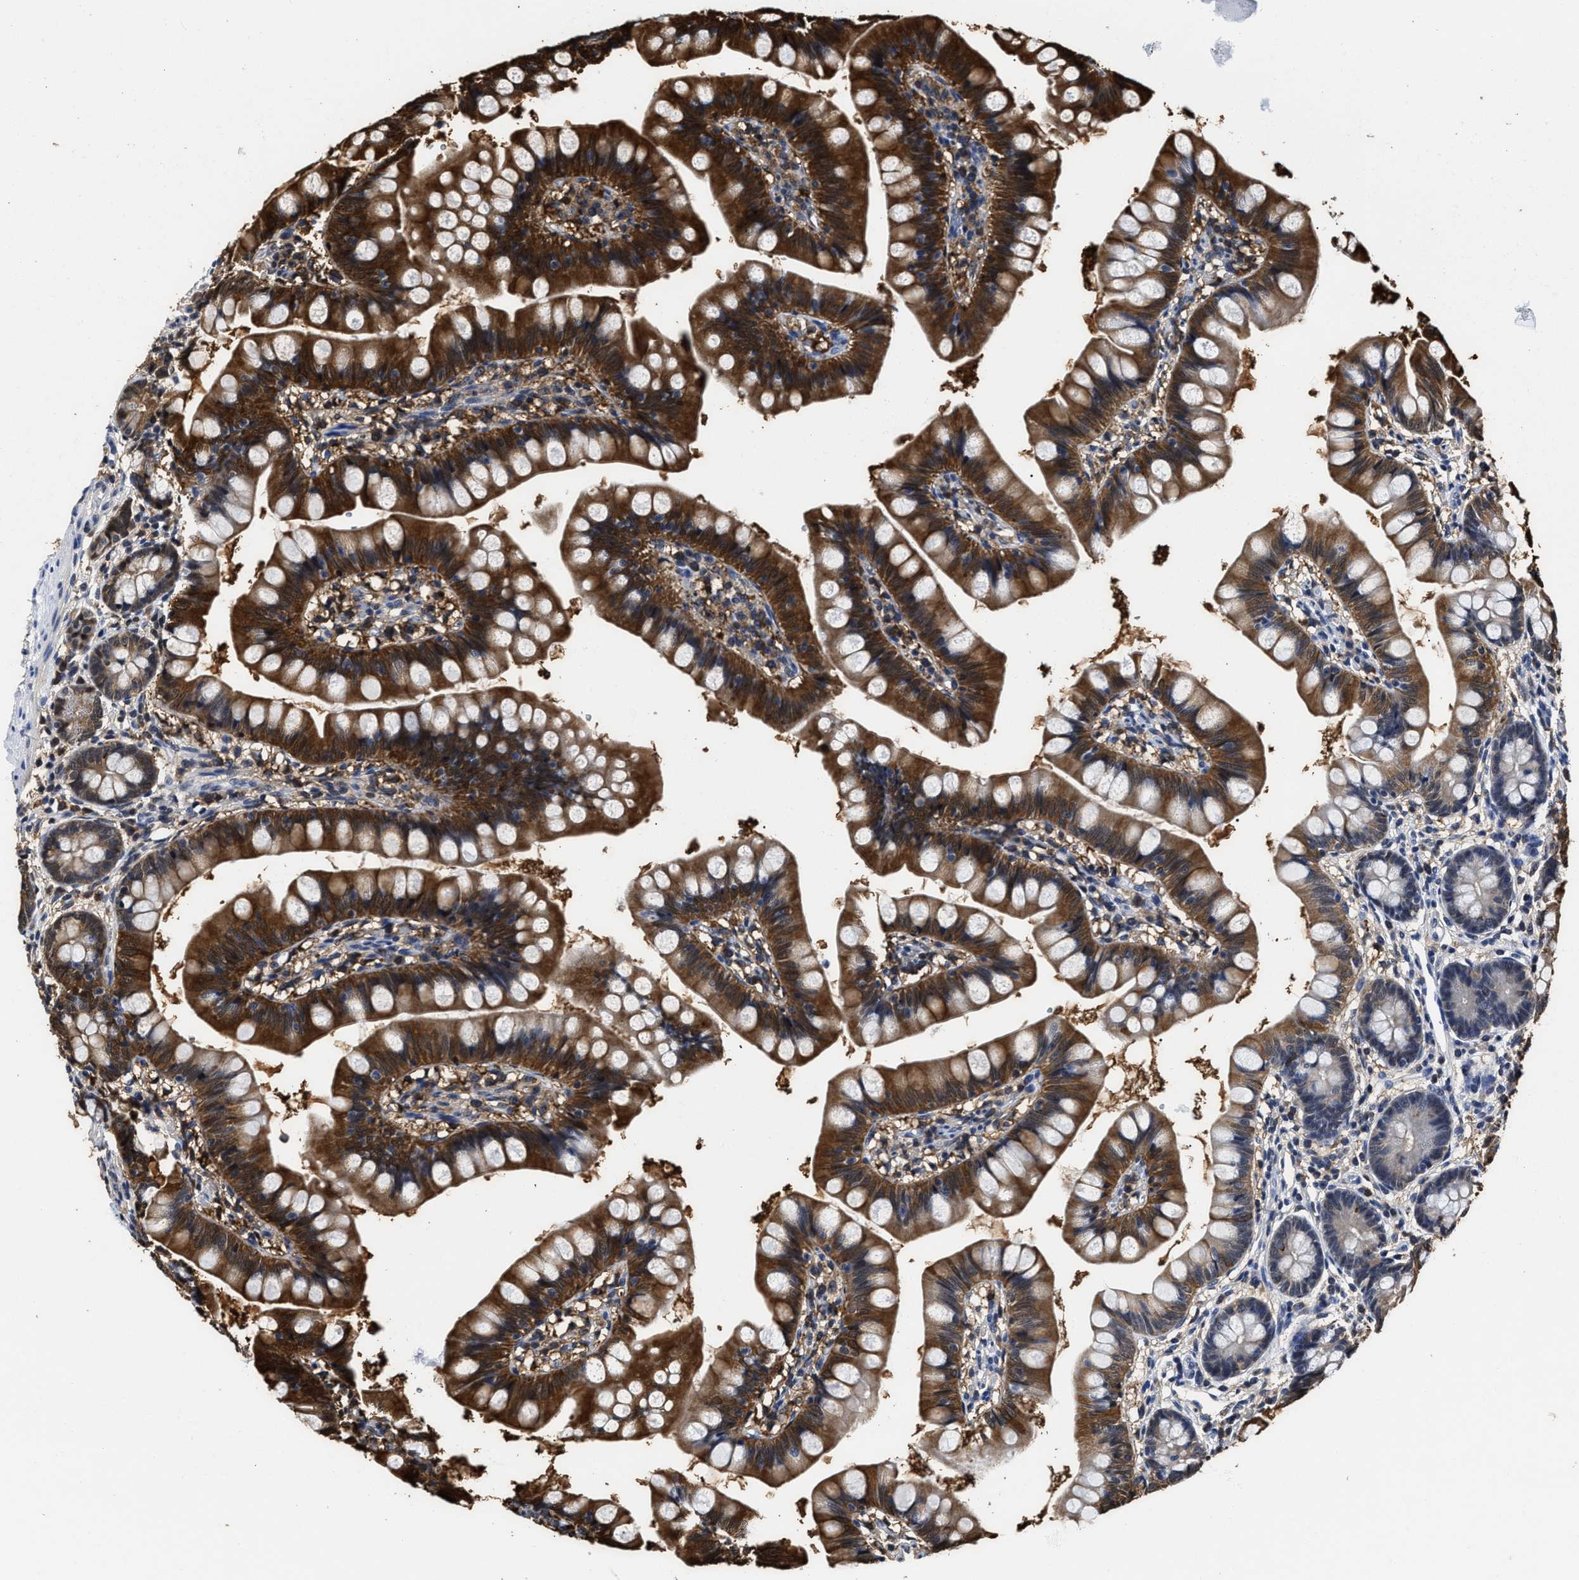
{"staining": {"intensity": "strong", "quantity": ">75%", "location": "cytoplasmic/membranous"}, "tissue": "small intestine", "cell_type": "Glandular cells", "image_type": "normal", "snomed": [{"axis": "morphology", "description": "Normal tissue, NOS"}, {"axis": "topography", "description": "Small intestine"}], "caption": "Strong cytoplasmic/membranous protein staining is identified in about >75% of glandular cells in small intestine.", "gene": "PRPF4B", "patient": {"sex": "male", "age": 7}}